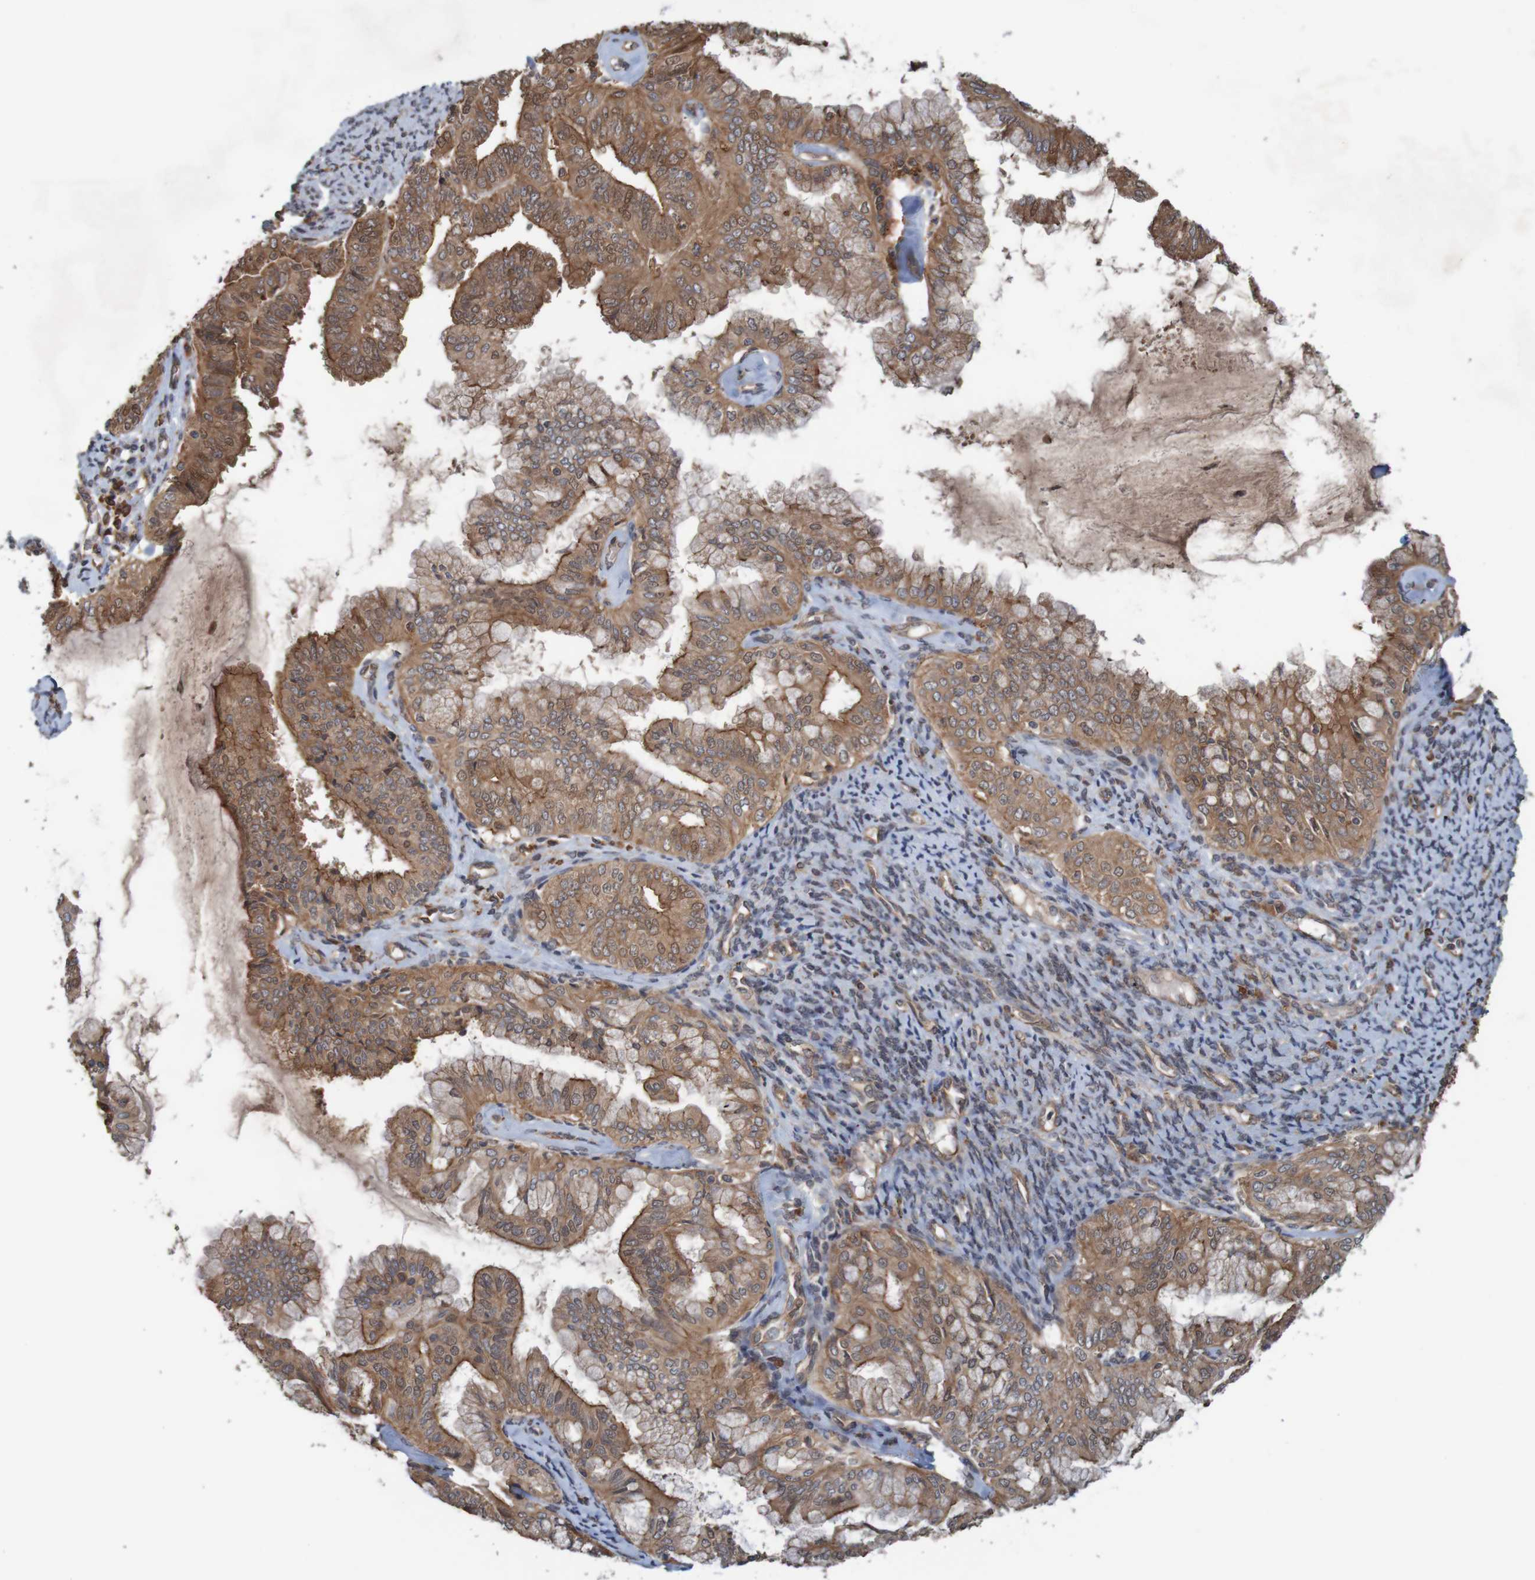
{"staining": {"intensity": "moderate", "quantity": ">75%", "location": "cytoplasmic/membranous"}, "tissue": "endometrial cancer", "cell_type": "Tumor cells", "image_type": "cancer", "snomed": [{"axis": "morphology", "description": "Adenocarcinoma, NOS"}, {"axis": "topography", "description": "Endometrium"}], "caption": "Approximately >75% of tumor cells in adenocarcinoma (endometrial) demonstrate moderate cytoplasmic/membranous protein expression as visualized by brown immunohistochemical staining.", "gene": "ARHGEF11", "patient": {"sex": "female", "age": 63}}